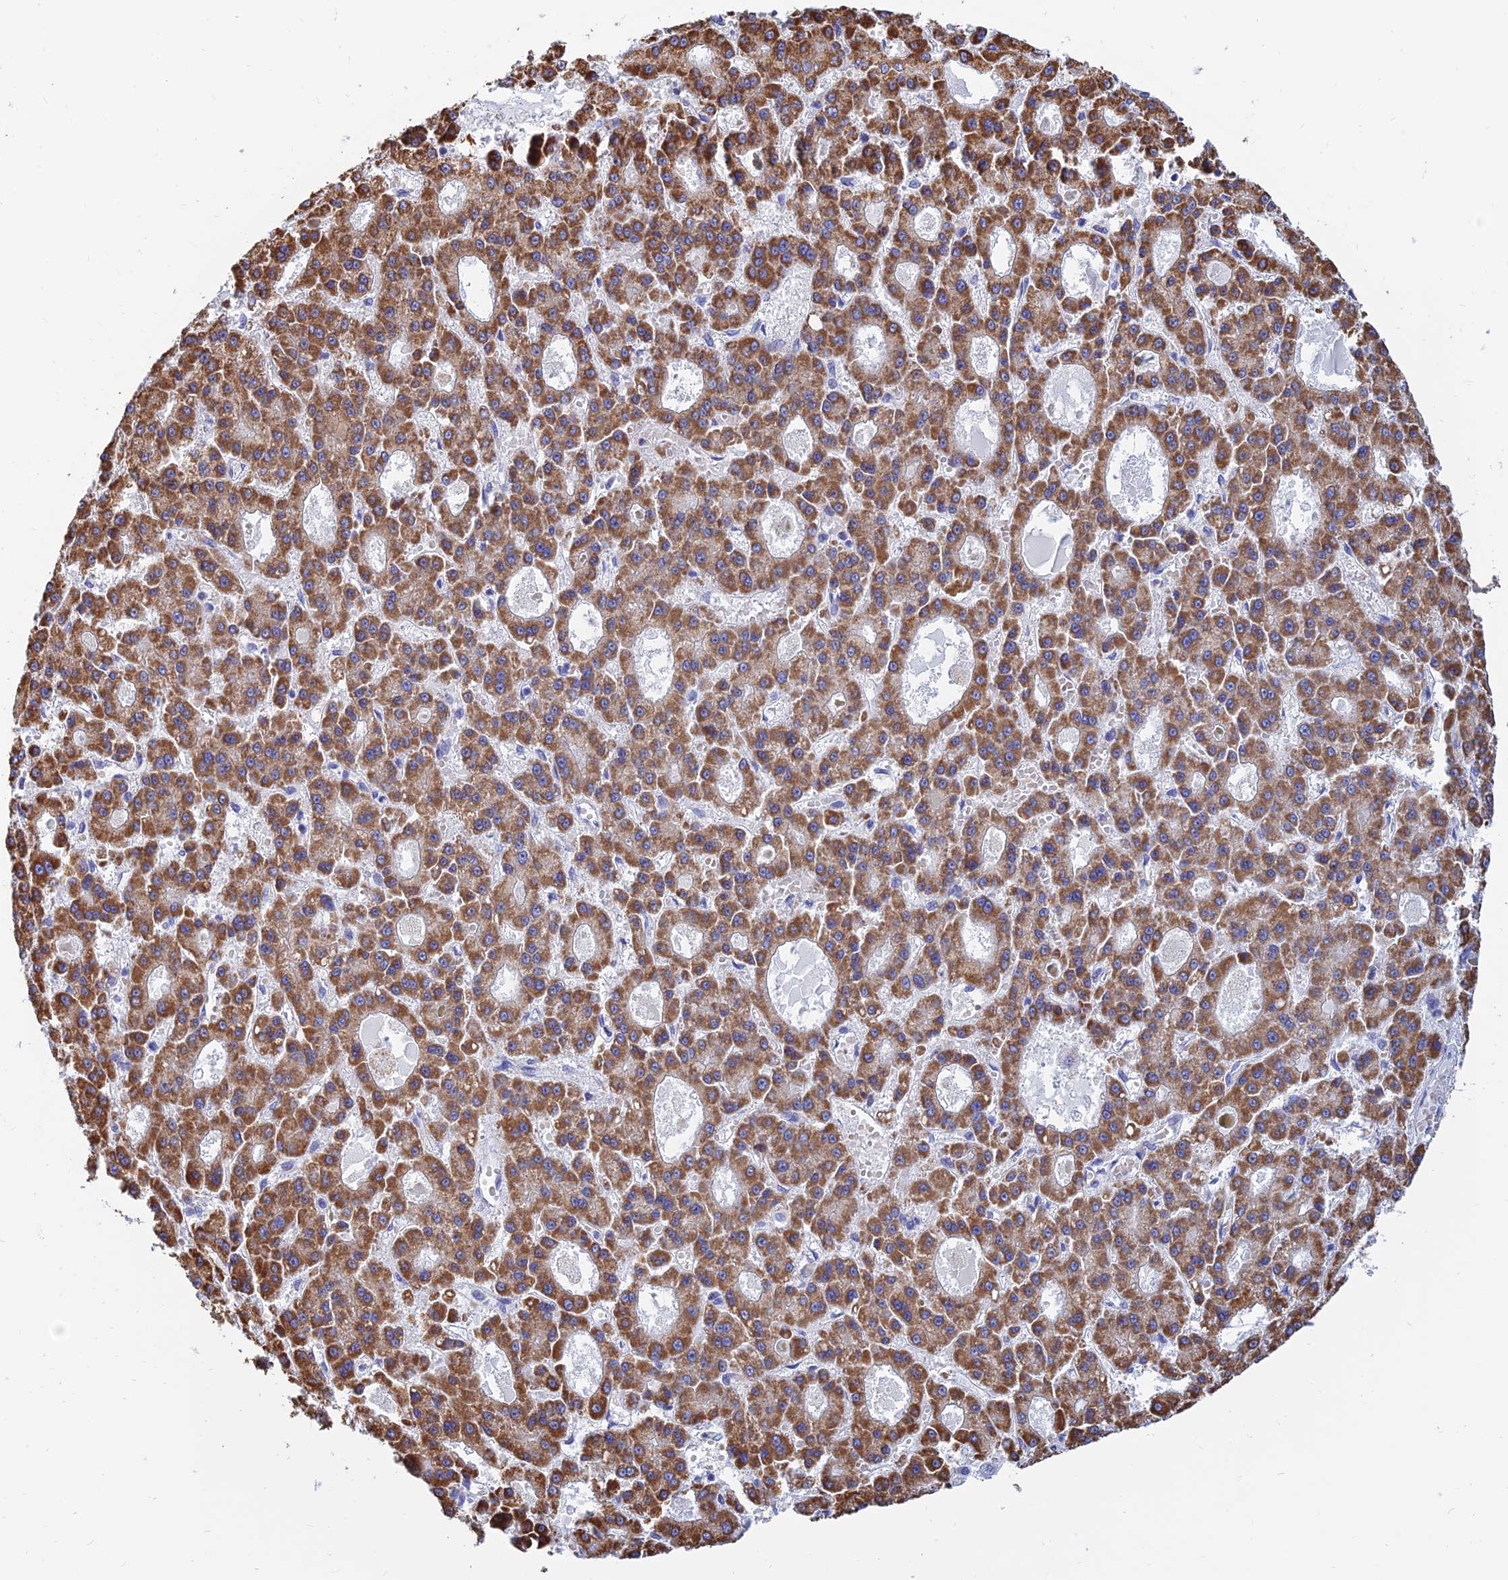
{"staining": {"intensity": "moderate", "quantity": ">75%", "location": "cytoplasmic/membranous"}, "tissue": "liver cancer", "cell_type": "Tumor cells", "image_type": "cancer", "snomed": [{"axis": "morphology", "description": "Carcinoma, Hepatocellular, NOS"}, {"axis": "topography", "description": "Liver"}], "caption": "The photomicrograph reveals immunohistochemical staining of liver cancer (hepatocellular carcinoma). There is moderate cytoplasmic/membranous positivity is present in about >75% of tumor cells.", "gene": "MGST1", "patient": {"sex": "male", "age": 70}}